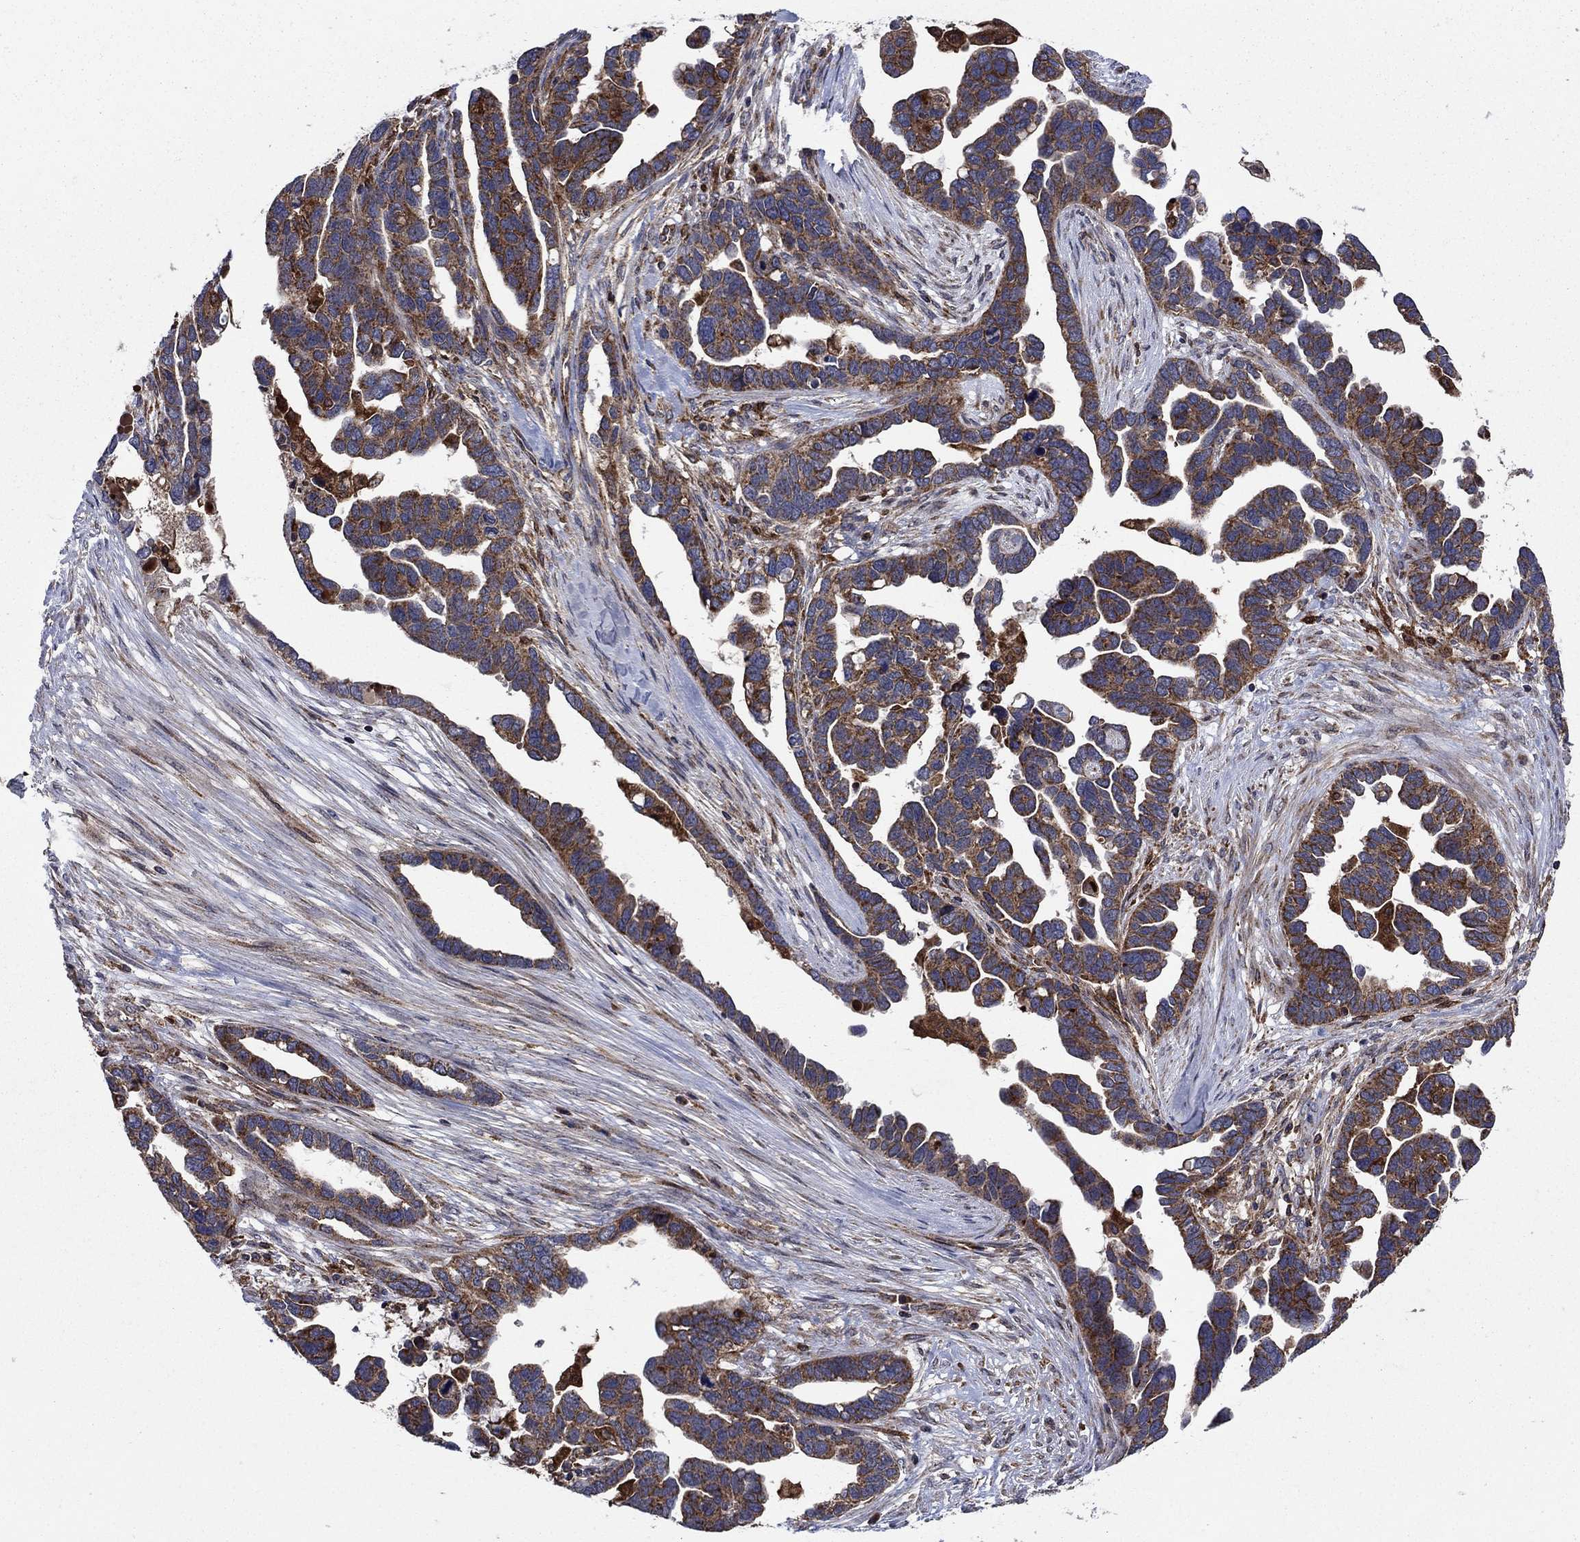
{"staining": {"intensity": "strong", "quantity": "25%-75%", "location": "cytoplasmic/membranous"}, "tissue": "ovarian cancer", "cell_type": "Tumor cells", "image_type": "cancer", "snomed": [{"axis": "morphology", "description": "Cystadenocarcinoma, serous, NOS"}, {"axis": "topography", "description": "Ovary"}], "caption": "Protein expression analysis of human ovarian serous cystadenocarcinoma reveals strong cytoplasmic/membranous expression in approximately 25%-75% of tumor cells.", "gene": "RNF19B", "patient": {"sex": "female", "age": 54}}